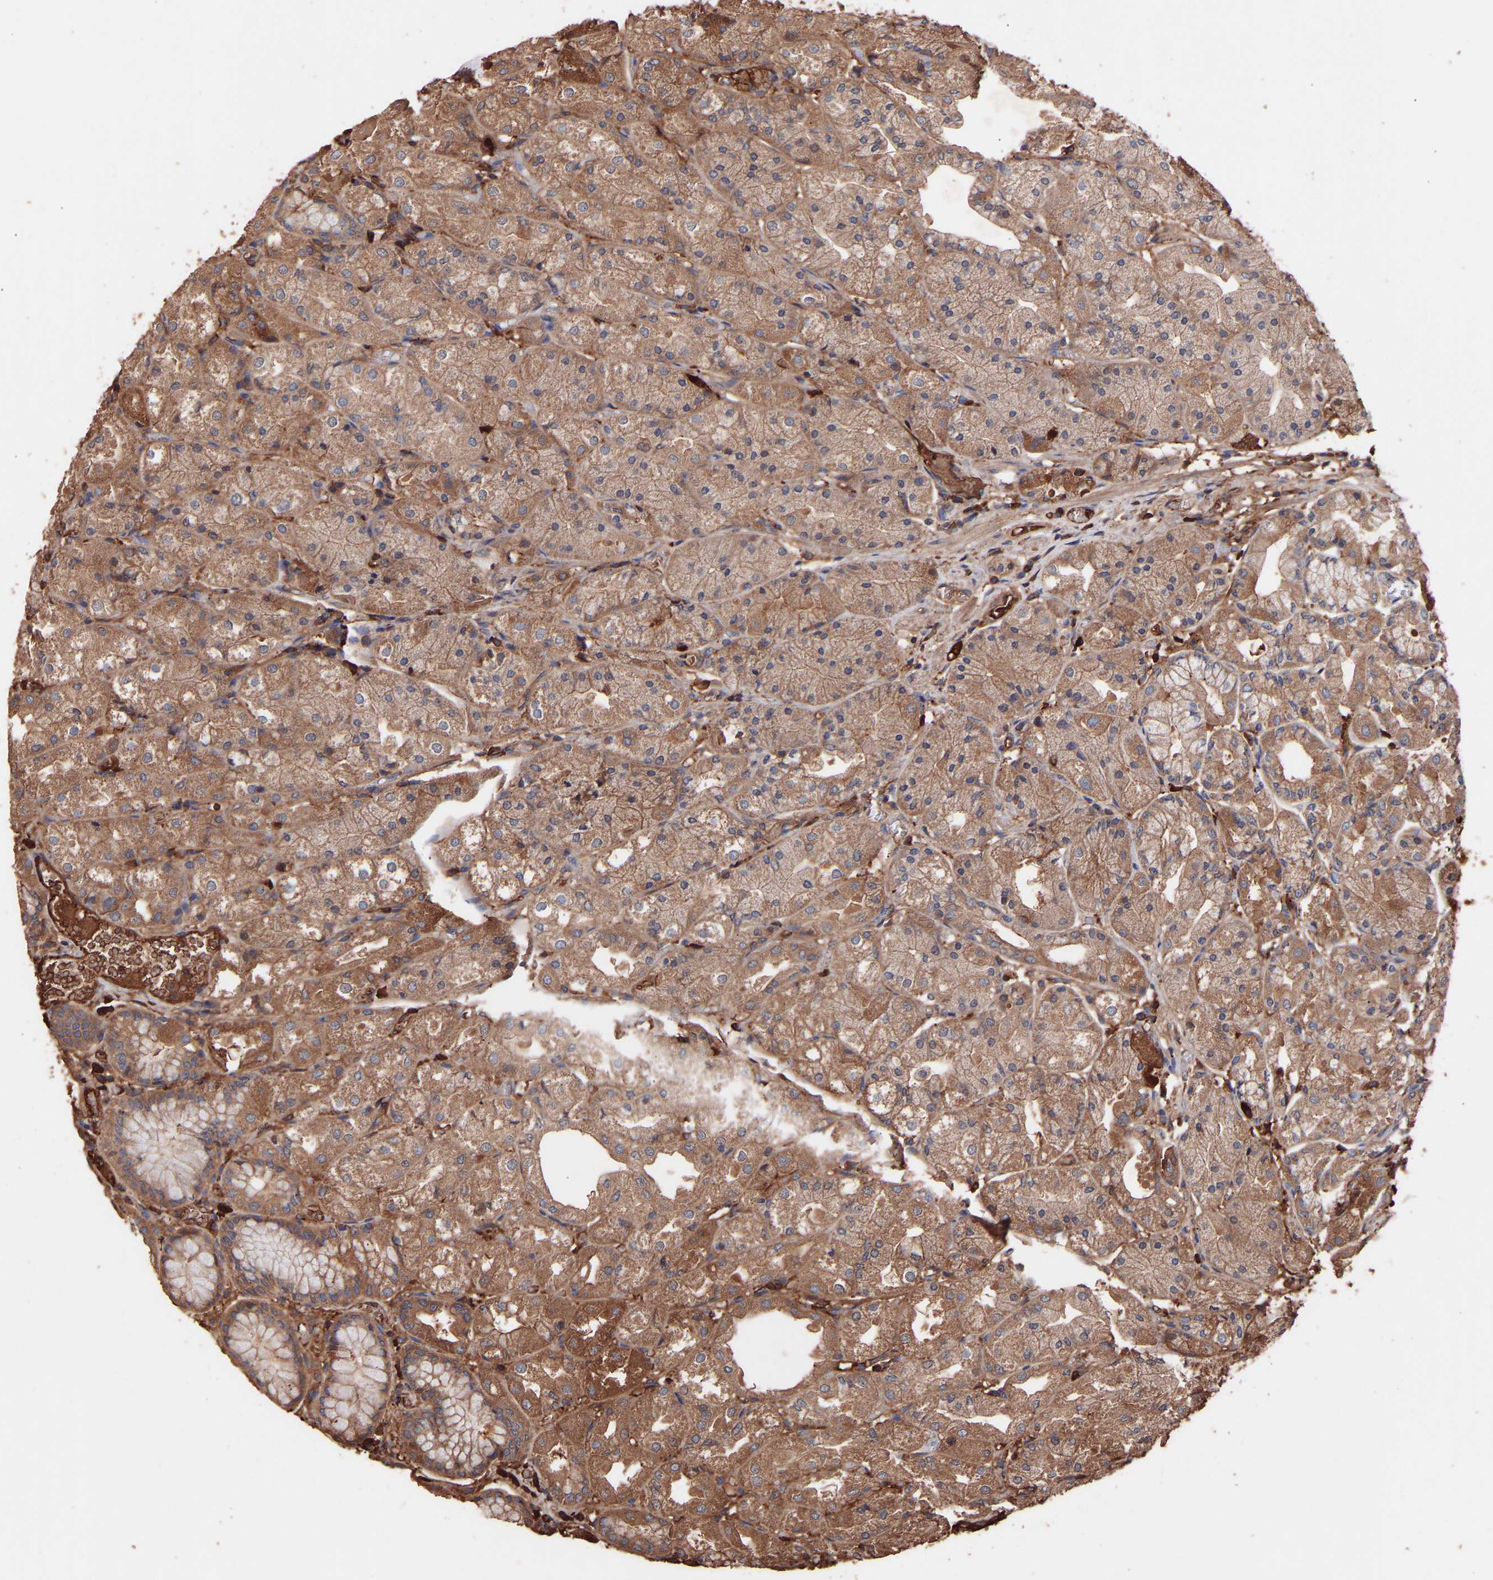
{"staining": {"intensity": "moderate", "quantity": ">75%", "location": "cytoplasmic/membranous"}, "tissue": "stomach", "cell_type": "Glandular cells", "image_type": "normal", "snomed": [{"axis": "morphology", "description": "Normal tissue, NOS"}, {"axis": "topography", "description": "Stomach, upper"}], "caption": "Immunohistochemical staining of benign stomach demonstrates medium levels of moderate cytoplasmic/membranous positivity in approximately >75% of glandular cells.", "gene": "TMEM268", "patient": {"sex": "male", "age": 72}}